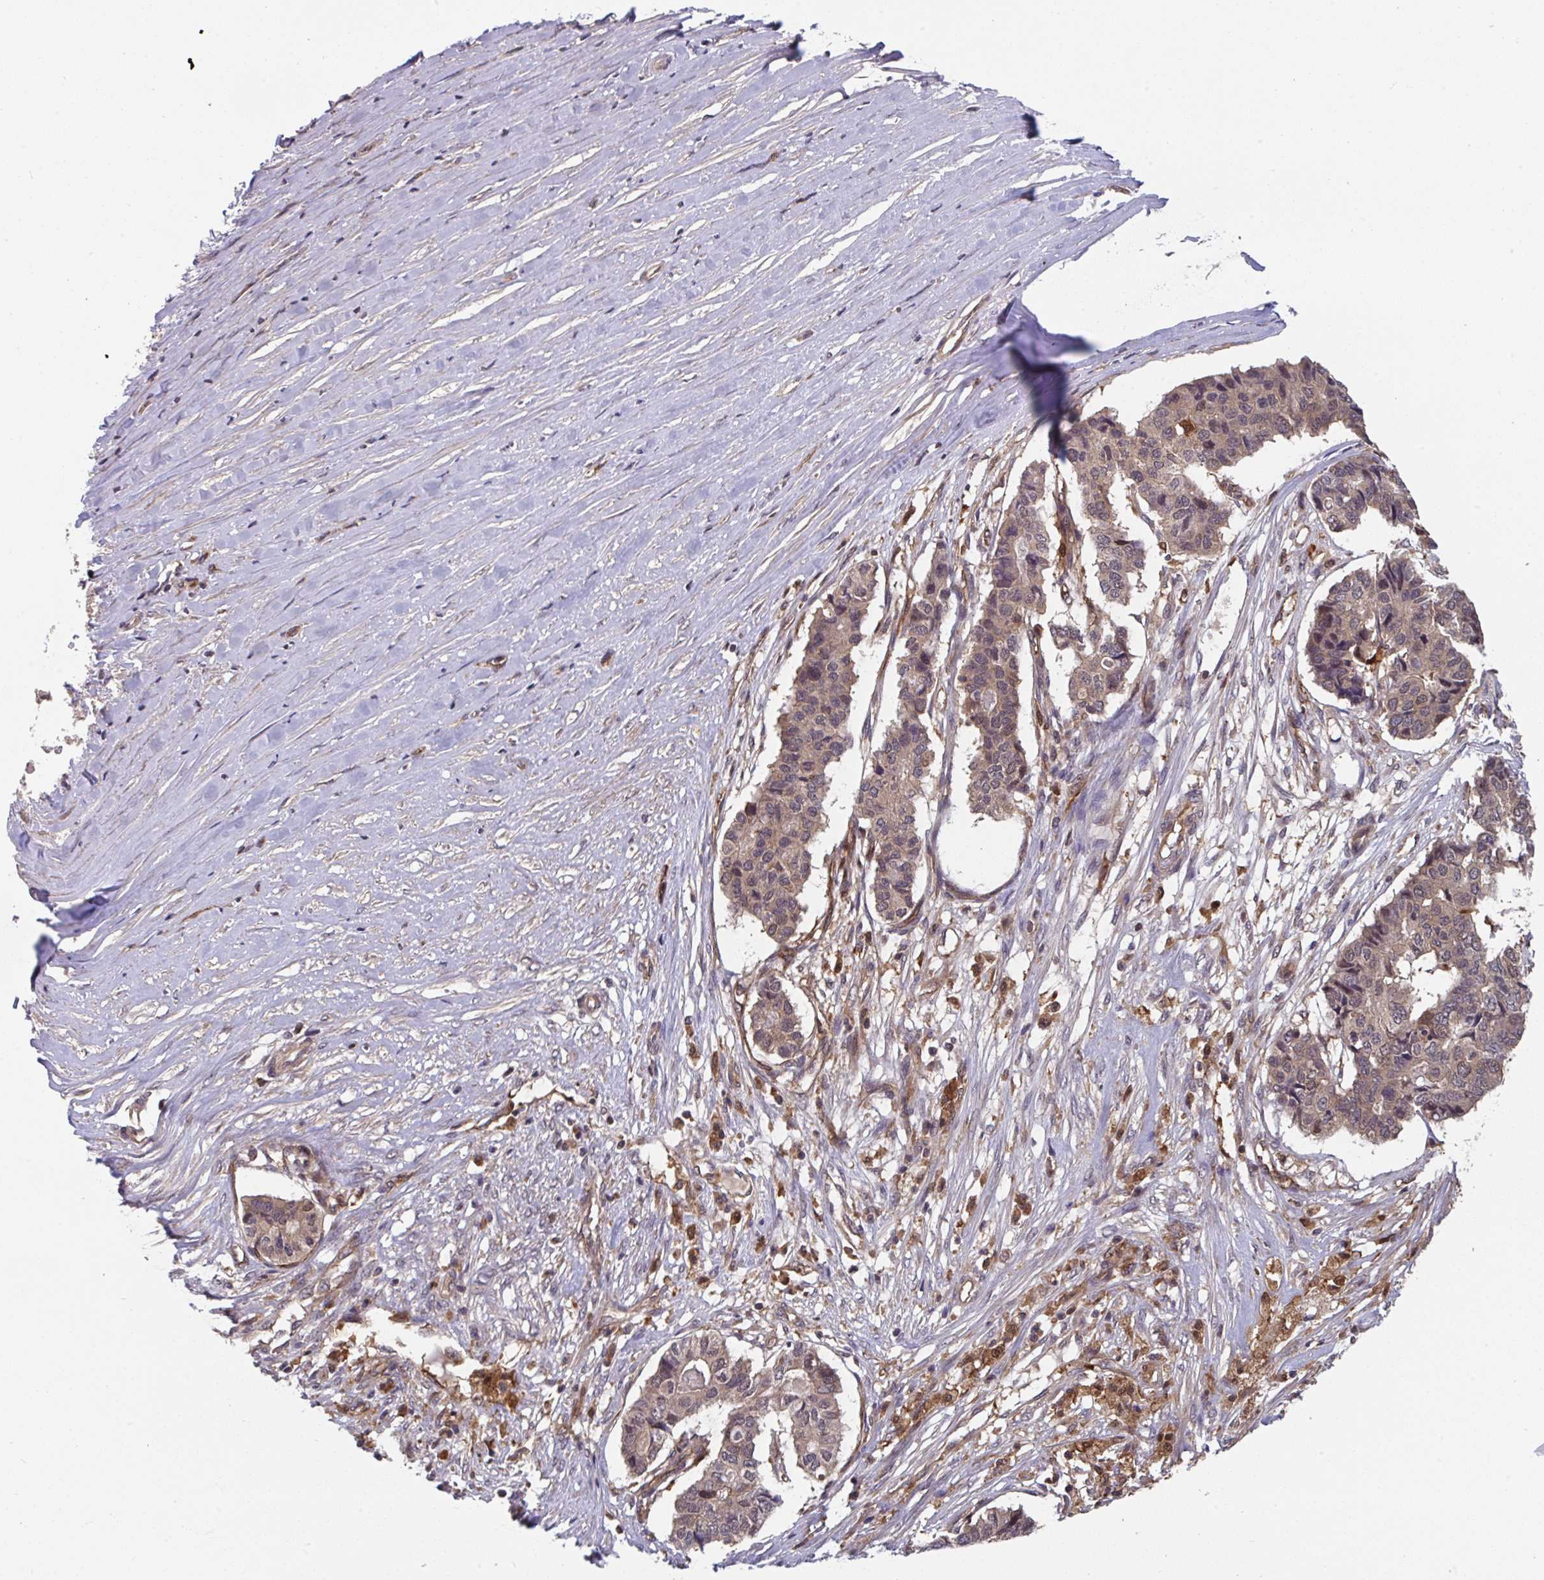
{"staining": {"intensity": "weak", "quantity": ">75%", "location": "cytoplasmic/membranous,nuclear"}, "tissue": "pancreatic cancer", "cell_type": "Tumor cells", "image_type": "cancer", "snomed": [{"axis": "morphology", "description": "Adenocarcinoma, NOS"}, {"axis": "topography", "description": "Pancreas"}], "caption": "Human pancreatic adenocarcinoma stained with a brown dye shows weak cytoplasmic/membranous and nuclear positive expression in about >75% of tumor cells.", "gene": "TIGAR", "patient": {"sex": "male", "age": 50}}